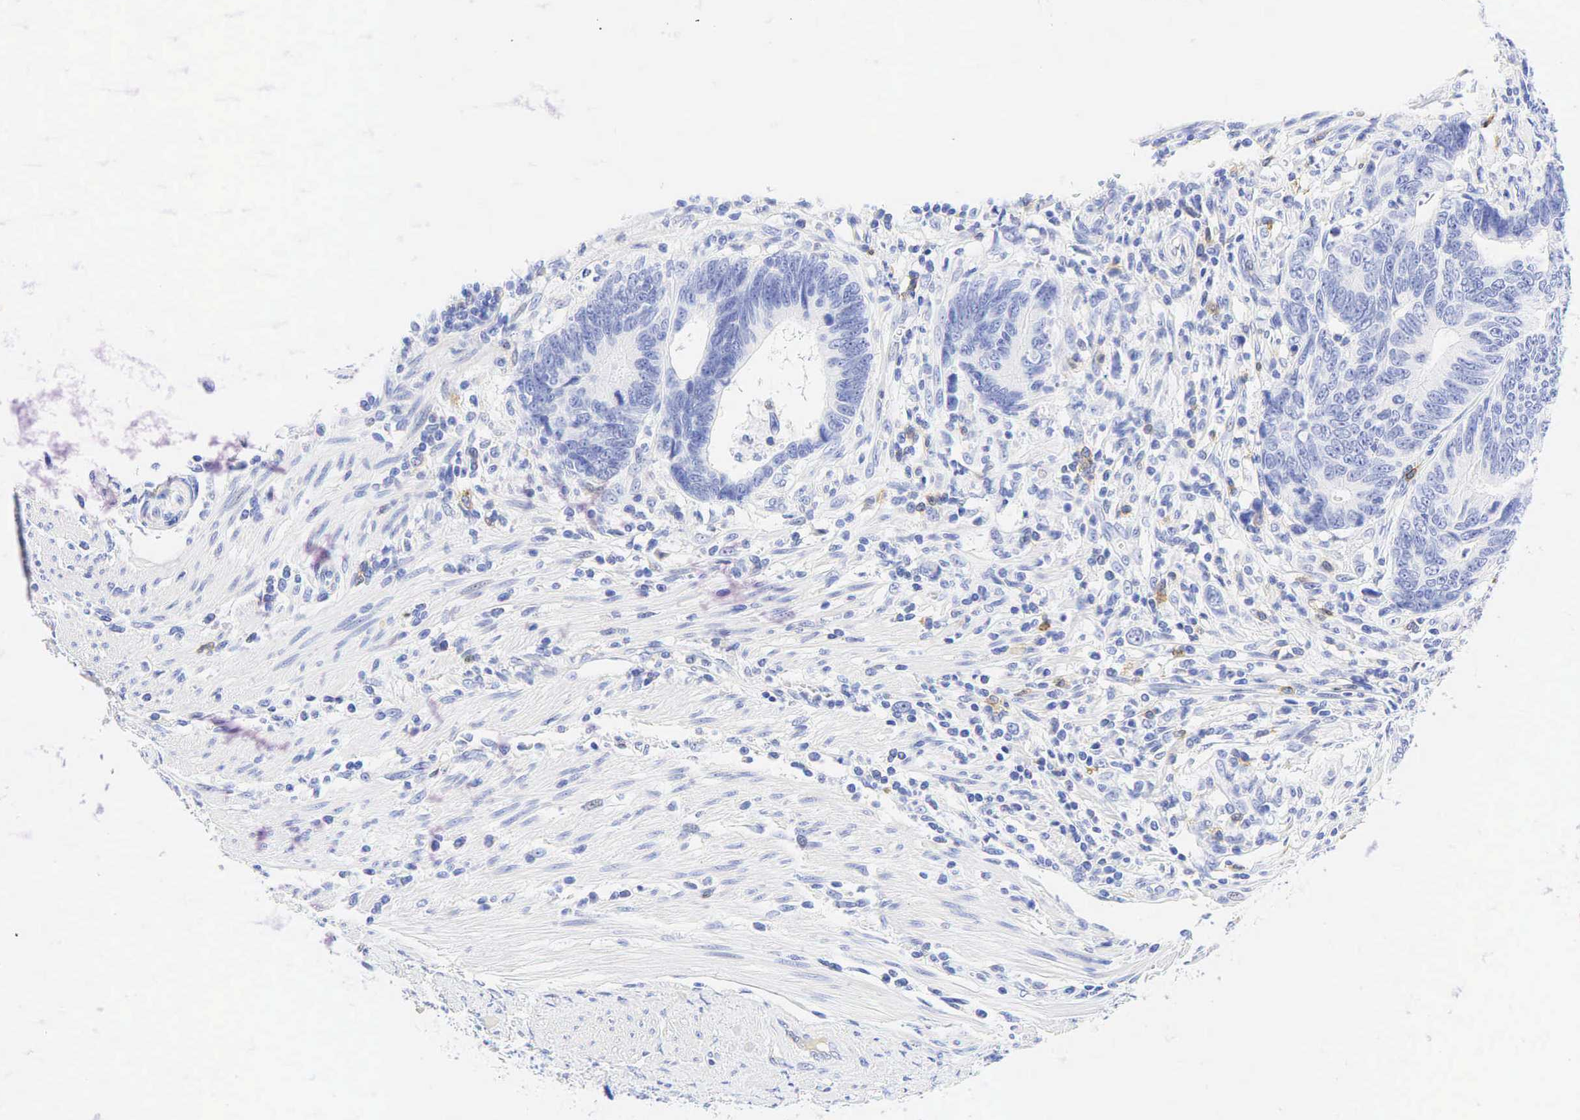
{"staining": {"intensity": "negative", "quantity": "none", "location": "none"}, "tissue": "colorectal cancer", "cell_type": "Tumor cells", "image_type": "cancer", "snomed": [{"axis": "morphology", "description": "Adenocarcinoma, NOS"}, {"axis": "topography", "description": "Colon"}], "caption": "This is a histopathology image of IHC staining of colorectal cancer, which shows no positivity in tumor cells.", "gene": "TNFRSF8", "patient": {"sex": "female", "age": 78}}